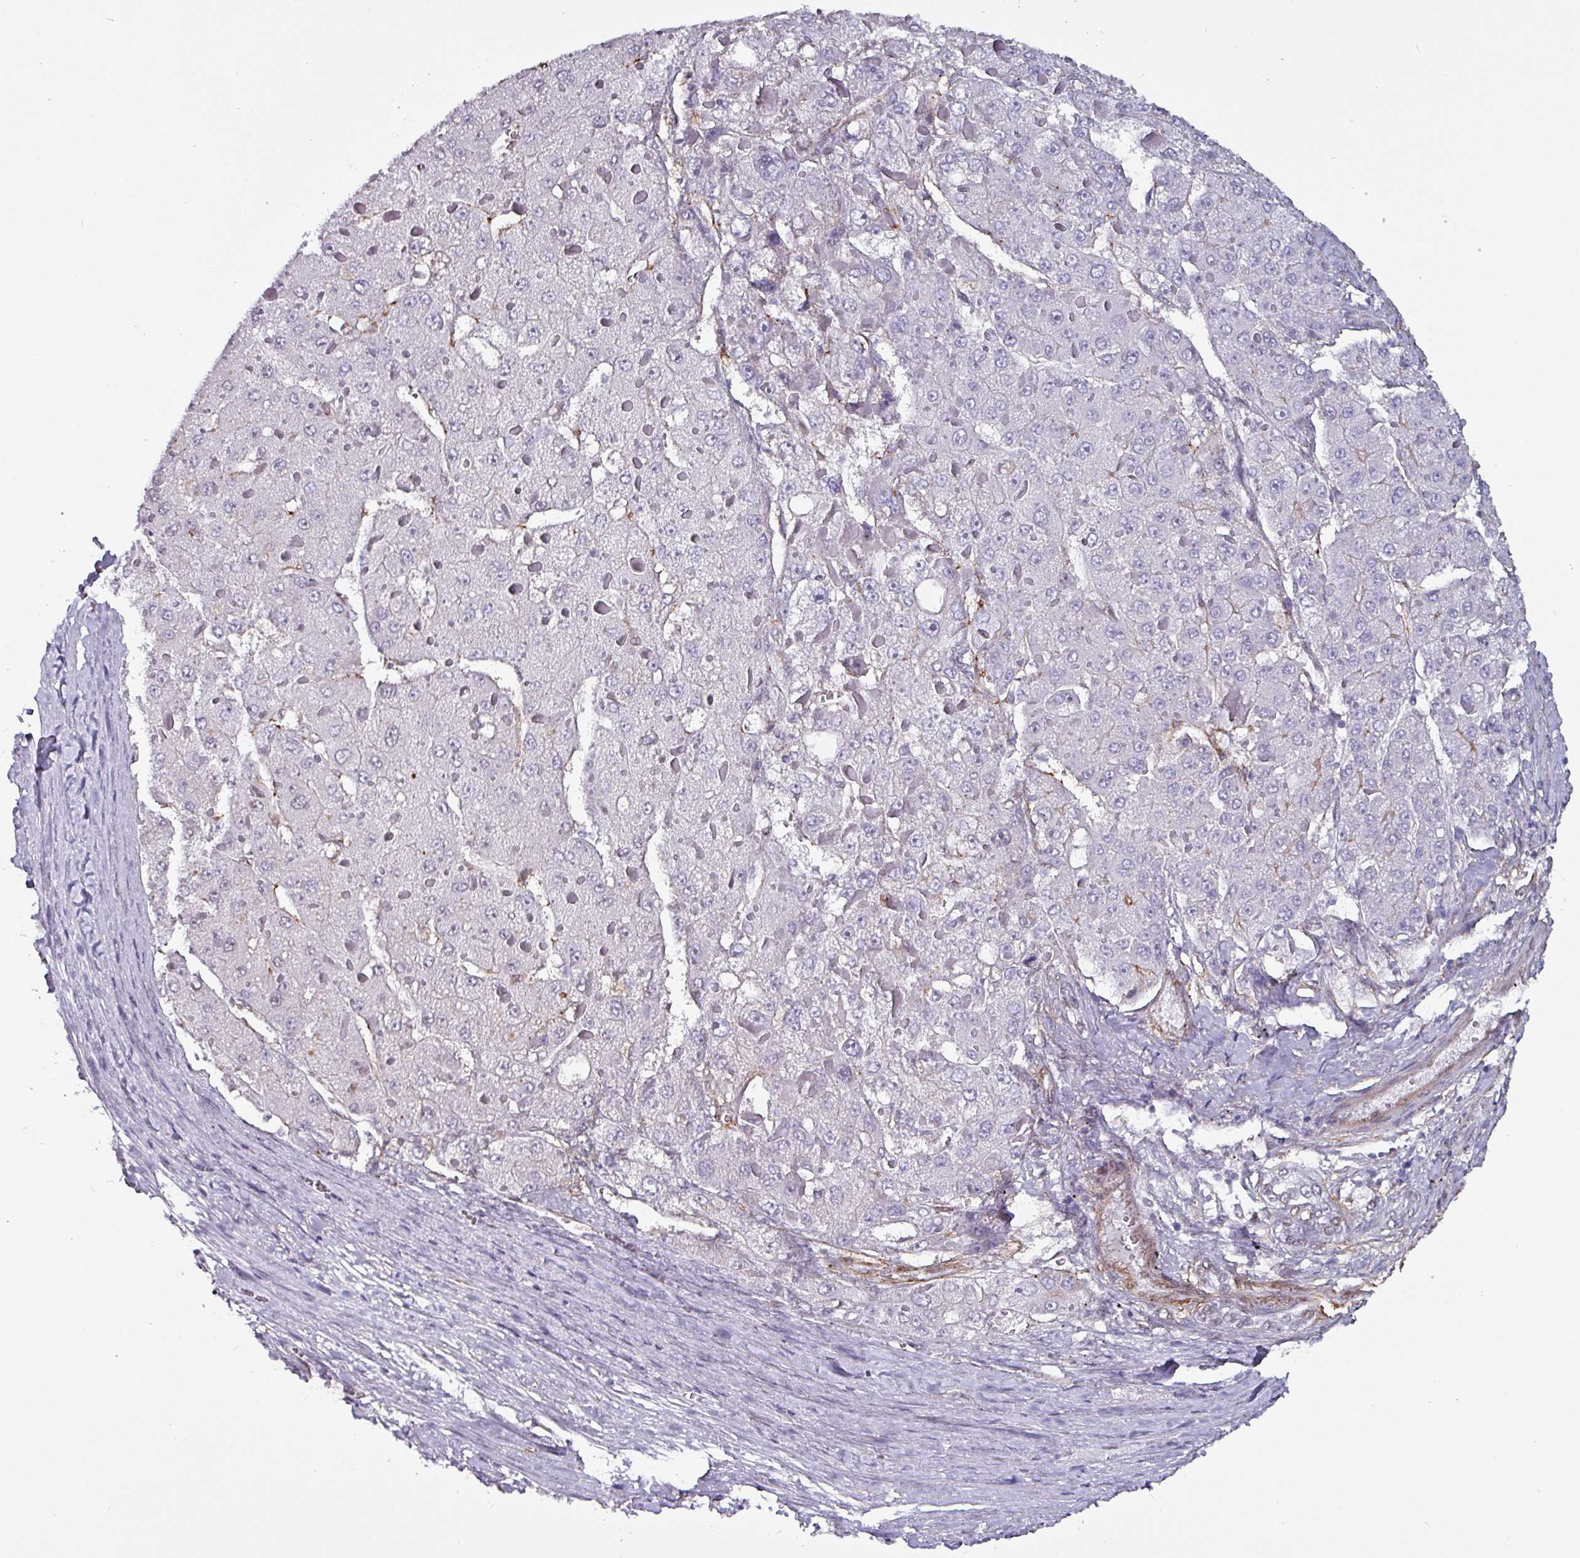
{"staining": {"intensity": "negative", "quantity": "none", "location": "none"}, "tissue": "liver cancer", "cell_type": "Tumor cells", "image_type": "cancer", "snomed": [{"axis": "morphology", "description": "Carcinoma, Hepatocellular, NOS"}, {"axis": "topography", "description": "Liver"}], "caption": "This is an immunohistochemistry (IHC) micrograph of liver cancer. There is no positivity in tumor cells.", "gene": "ZNF816-ZNF321P", "patient": {"sex": "female", "age": 73}}